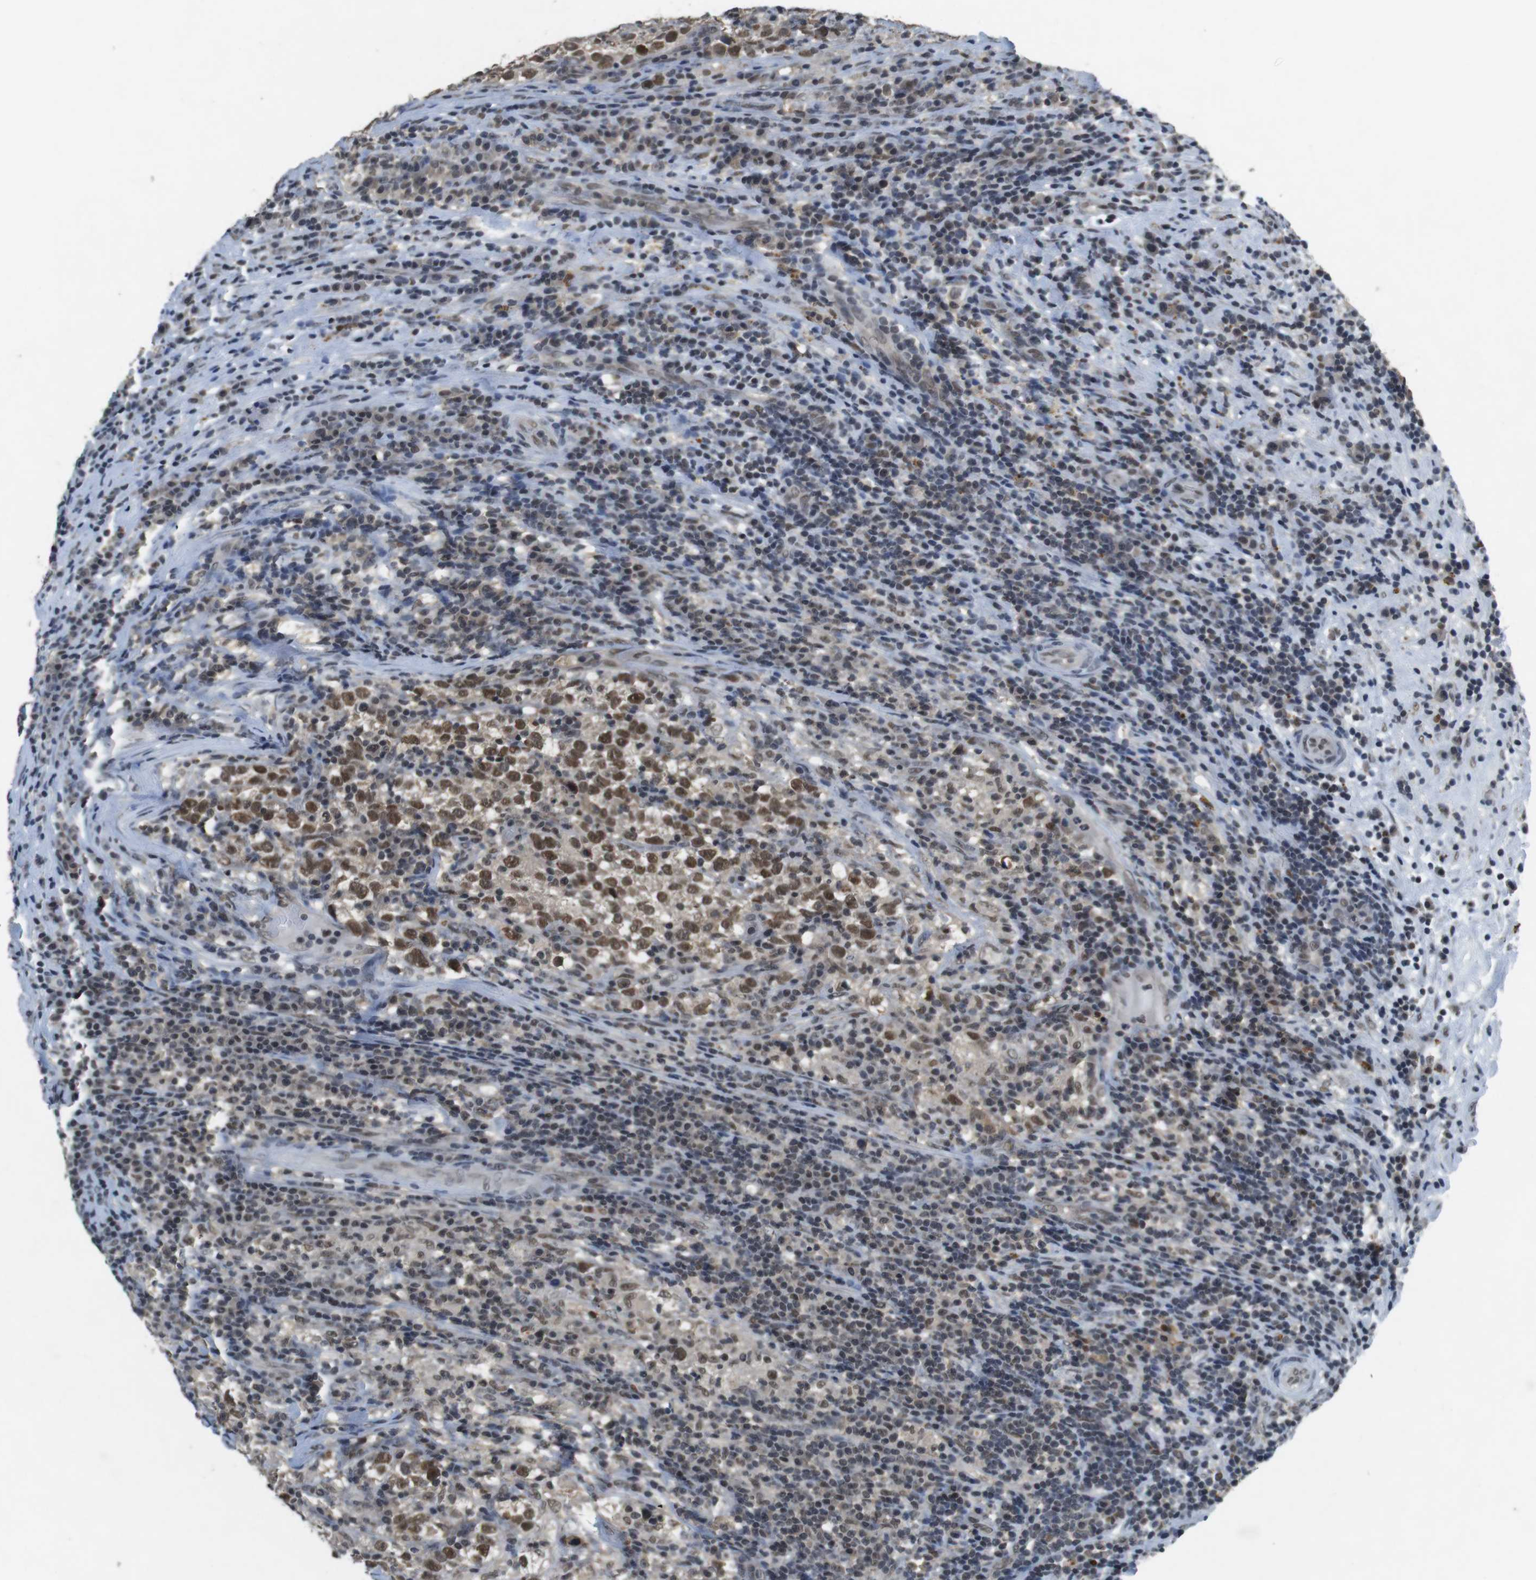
{"staining": {"intensity": "strong", "quantity": ">75%", "location": "nuclear"}, "tissue": "testis cancer", "cell_type": "Tumor cells", "image_type": "cancer", "snomed": [{"axis": "morphology", "description": "Normal tissue, NOS"}, {"axis": "morphology", "description": "Seminoma, NOS"}, {"axis": "topography", "description": "Testis"}], "caption": "Tumor cells demonstrate high levels of strong nuclear expression in about >75% of cells in seminoma (testis).", "gene": "USP7", "patient": {"sex": "male", "age": 43}}